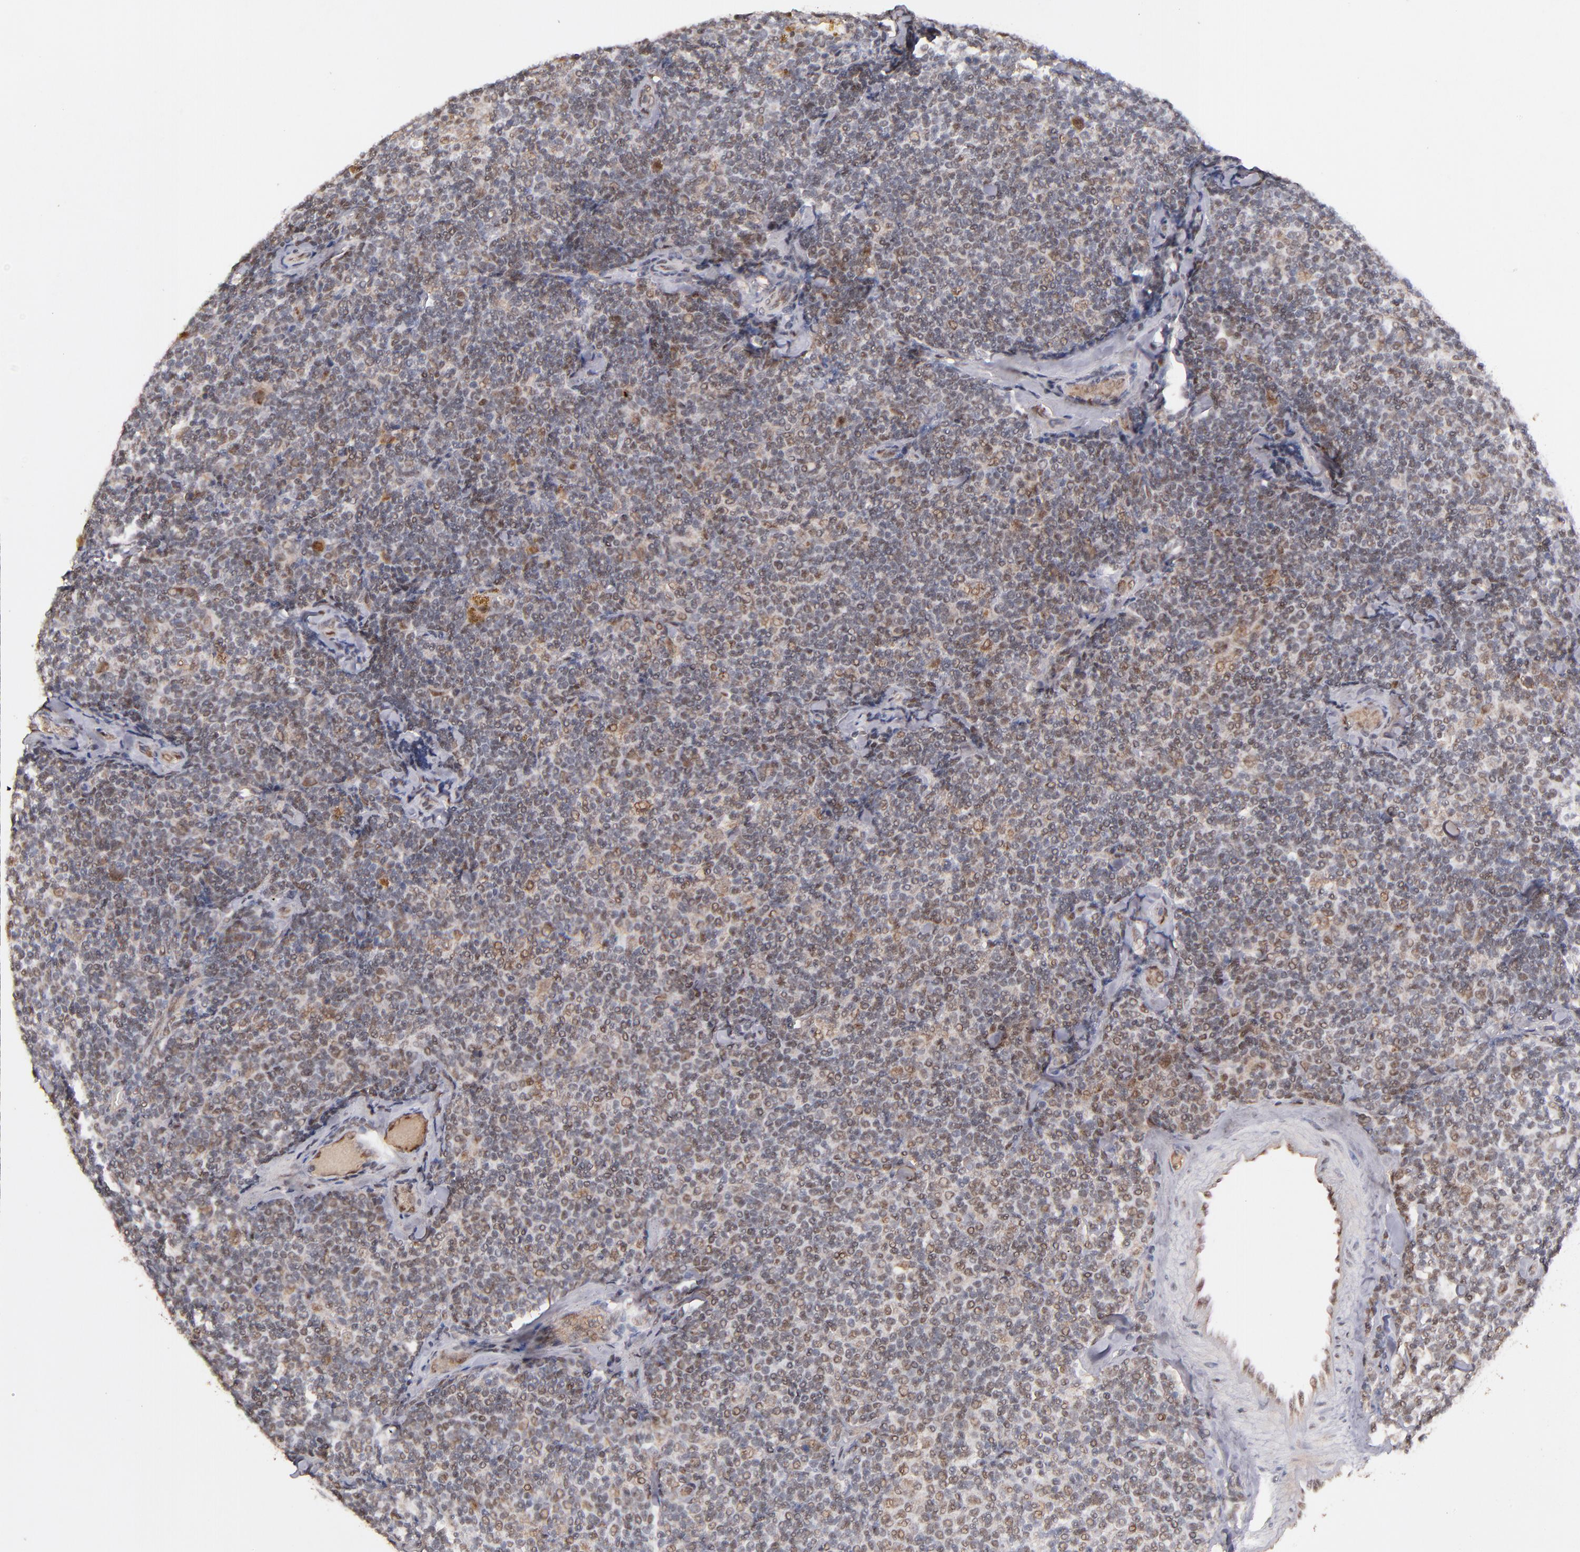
{"staining": {"intensity": "weak", "quantity": "25%-75%", "location": "nuclear"}, "tissue": "lymphoma", "cell_type": "Tumor cells", "image_type": "cancer", "snomed": [{"axis": "morphology", "description": "Malignant lymphoma, non-Hodgkin's type, Low grade"}, {"axis": "topography", "description": "Lymph node"}], "caption": "A brown stain highlights weak nuclear expression of a protein in lymphoma tumor cells.", "gene": "EAPP", "patient": {"sex": "female", "age": 56}}